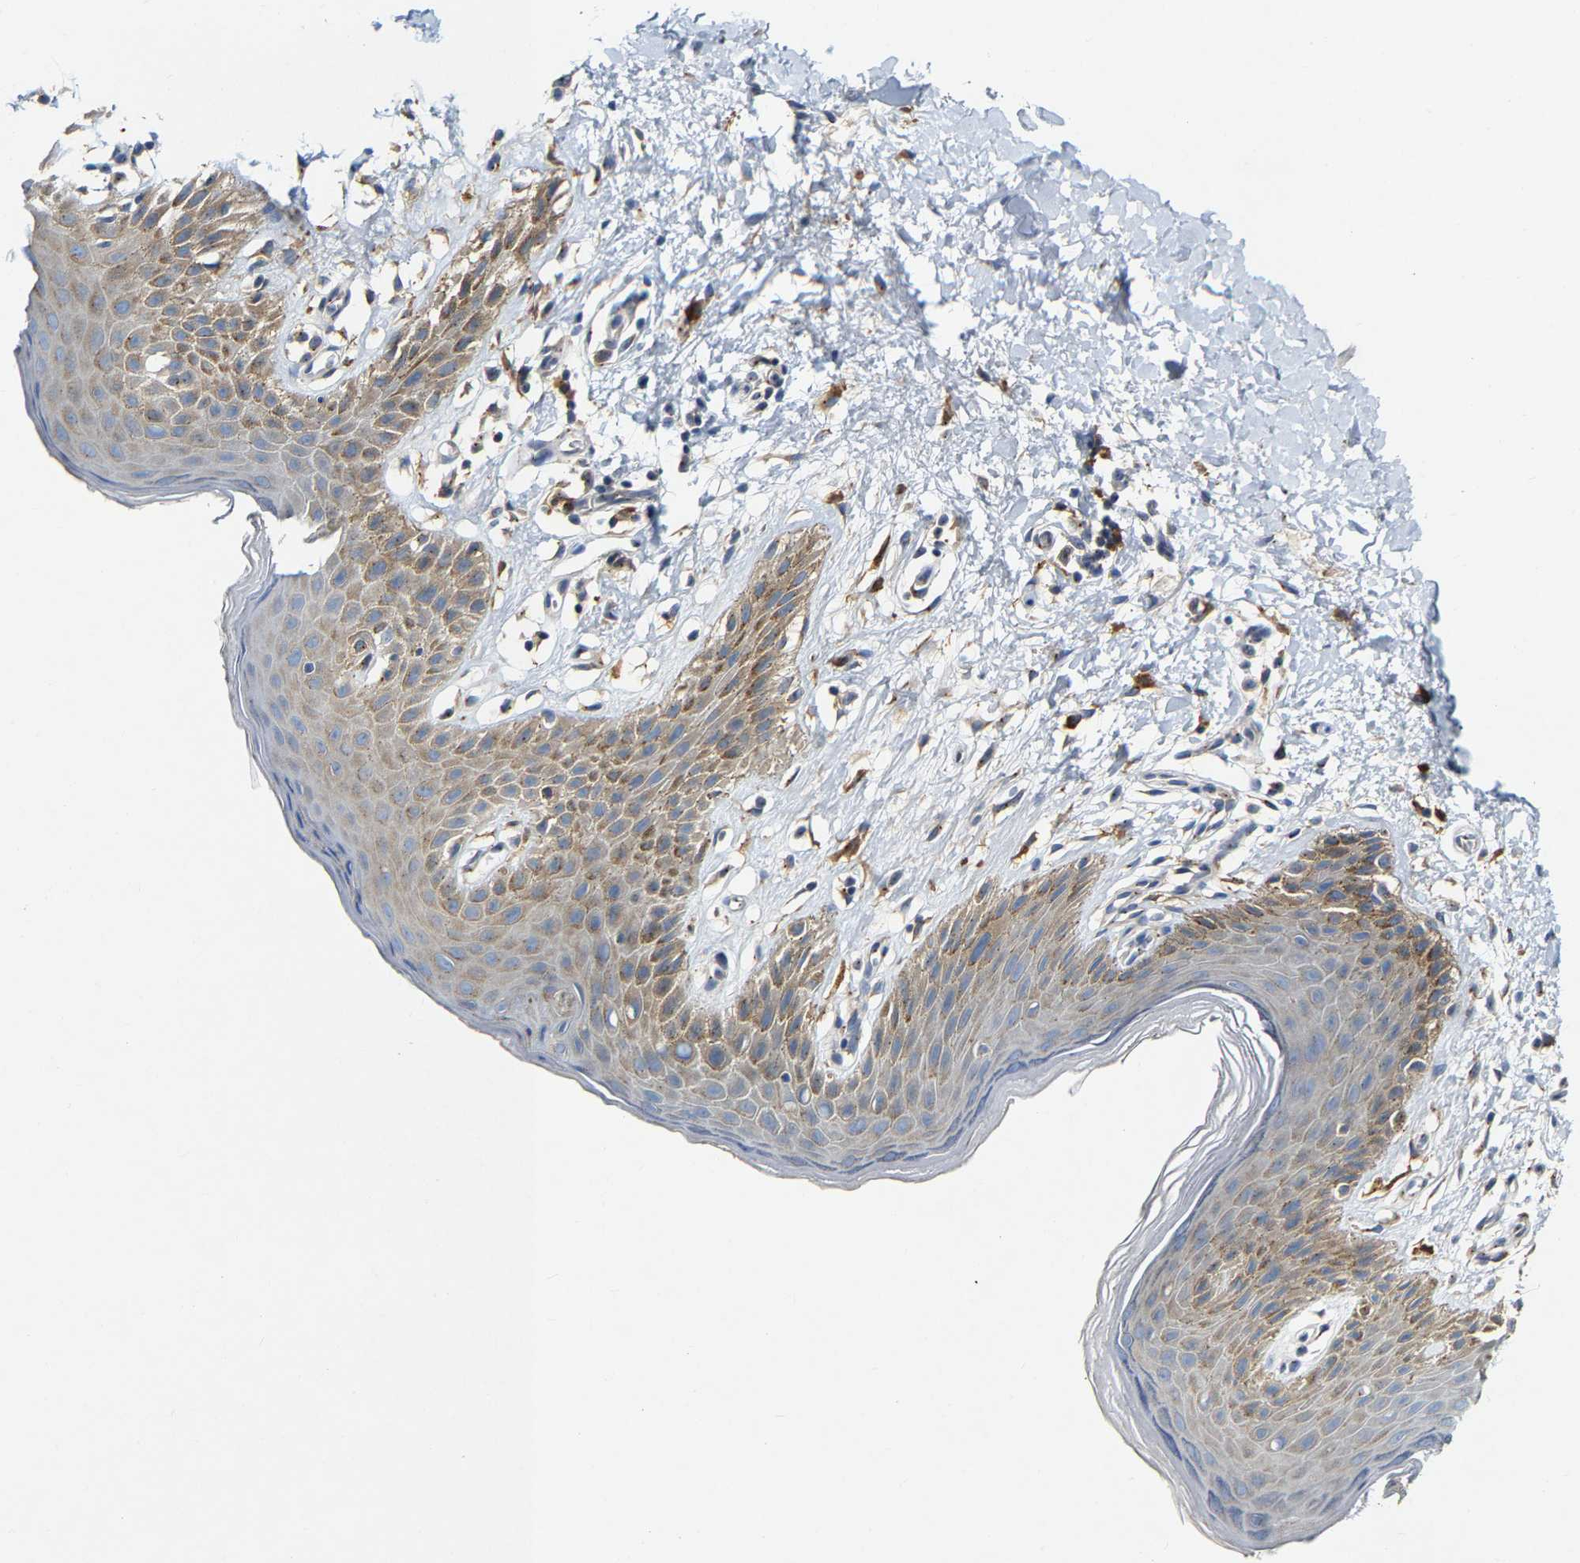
{"staining": {"intensity": "moderate", "quantity": ">75%", "location": "cytoplasmic/membranous"}, "tissue": "skin", "cell_type": "Epidermal cells", "image_type": "normal", "snomed": [{"axis": "morphology", "description": "Normal tissue, NOS"}, {"axis": "topography", "description": "Anal"}], "caption": "A micrograph of skin stained for a protein reveals moderate cytoplasmic/membranous brown staining in epidermal cells. The staining was performed using DAB to visualize the protein expression in brown, while the nuclei were stained in blue with hematoxylin (Magnification: 20x).", "gene": "PCNT", "patient": {"sex": "male", "age": 44}}